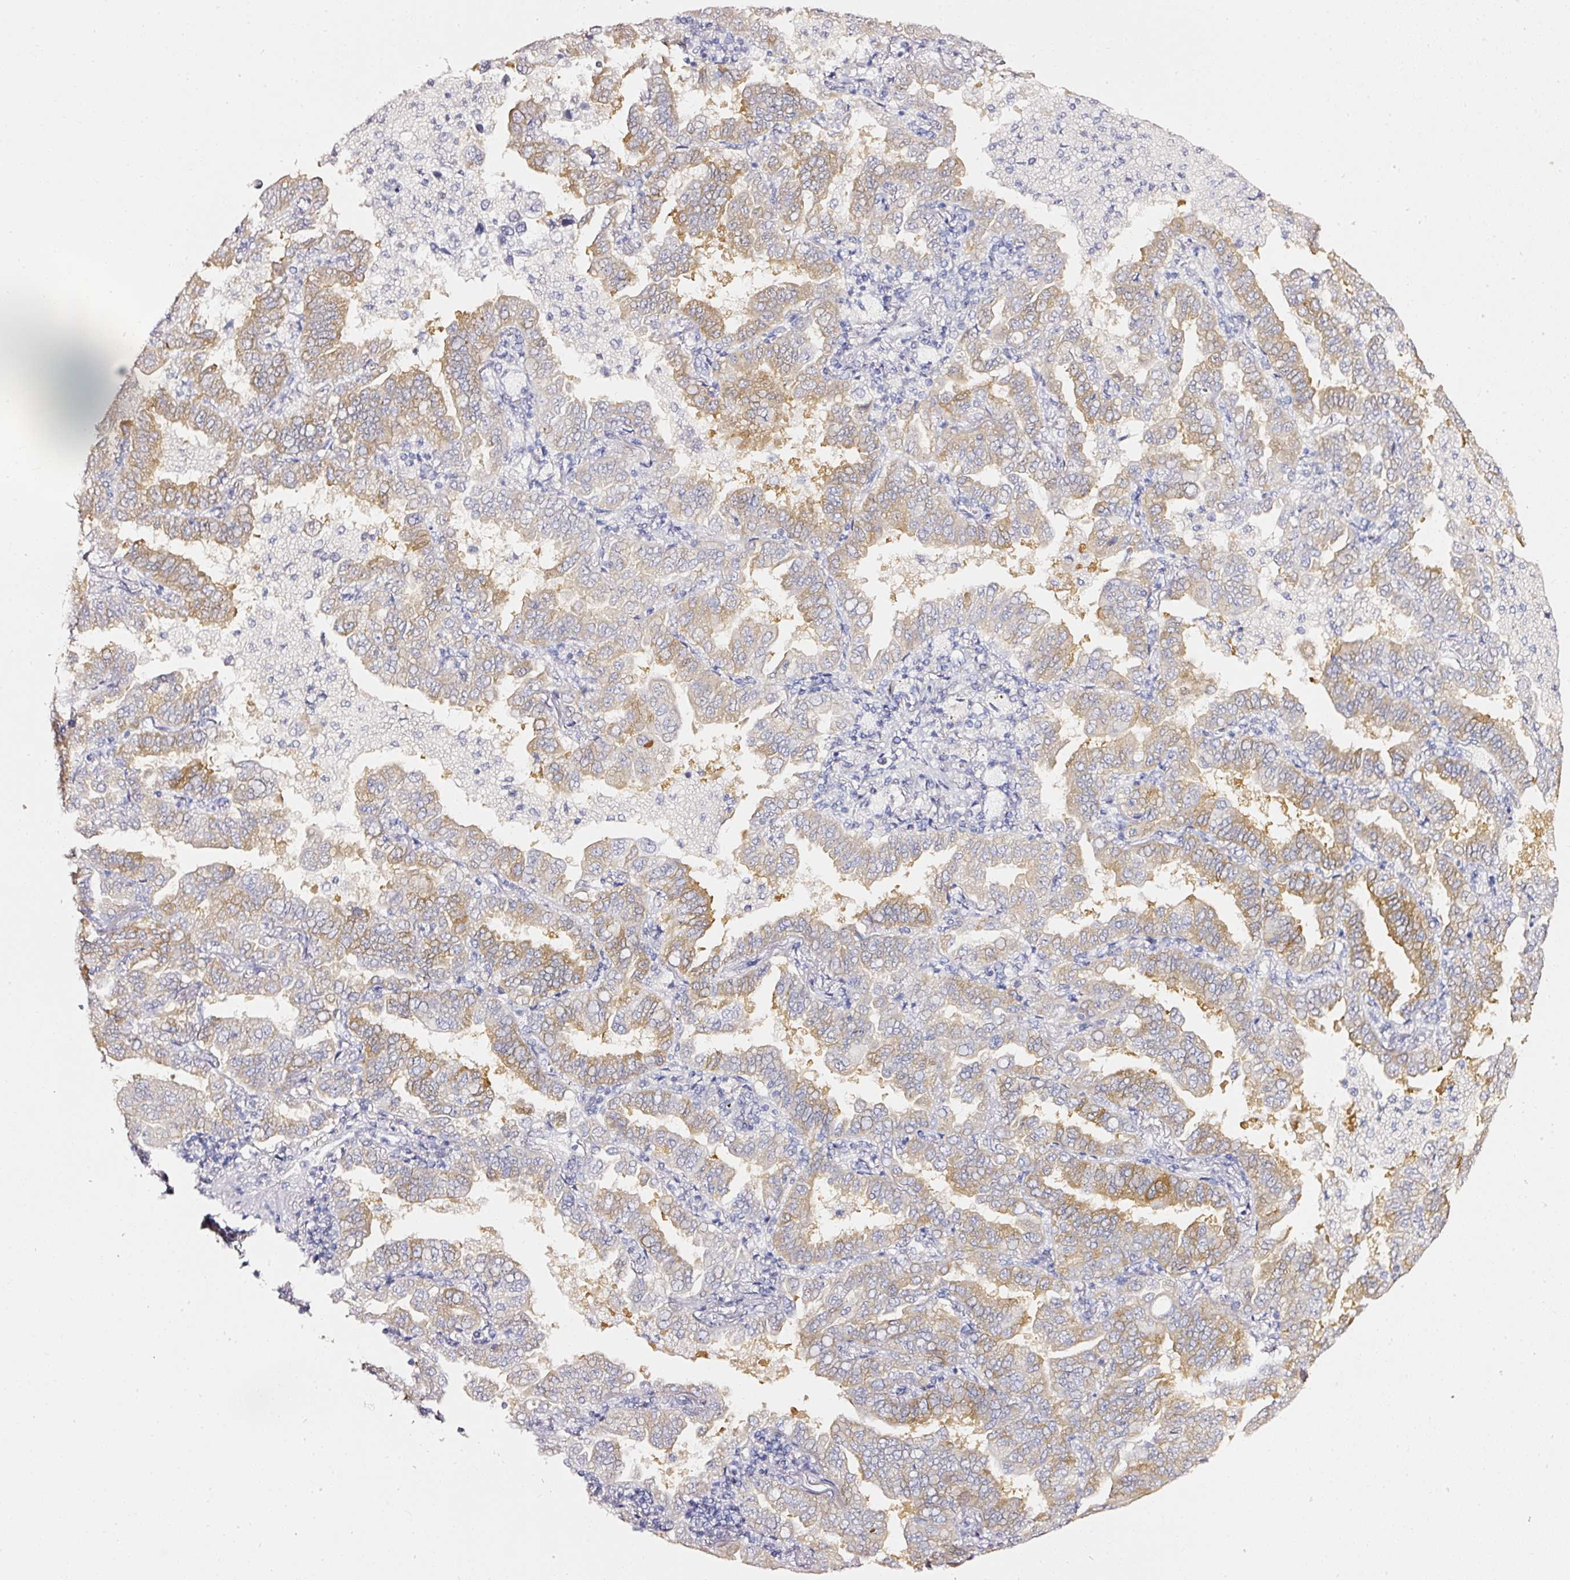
{"staining": {"intensity": "moderate", "quantity": "25%-75%", "location": "cytoplasmic/membranous"}, "tissue": "lung cancer", "cell_type": "Tumor cells", "image_type": "cancer", "snomed": [{"axis": "morphology", "description": "Adenocarcinoma, NOS"}, {"axis": "topography", "description": "Lung"}], "caption": "The image demonstrates immunohistochemical staining of adenocarcinoma (lung). There is moderate cytoplasmic/membranous positivity is present in approximately 25%-75% of tumor cells.", "gene": "PDXDC1", "patient": {"sex": "male", "age": 64}}